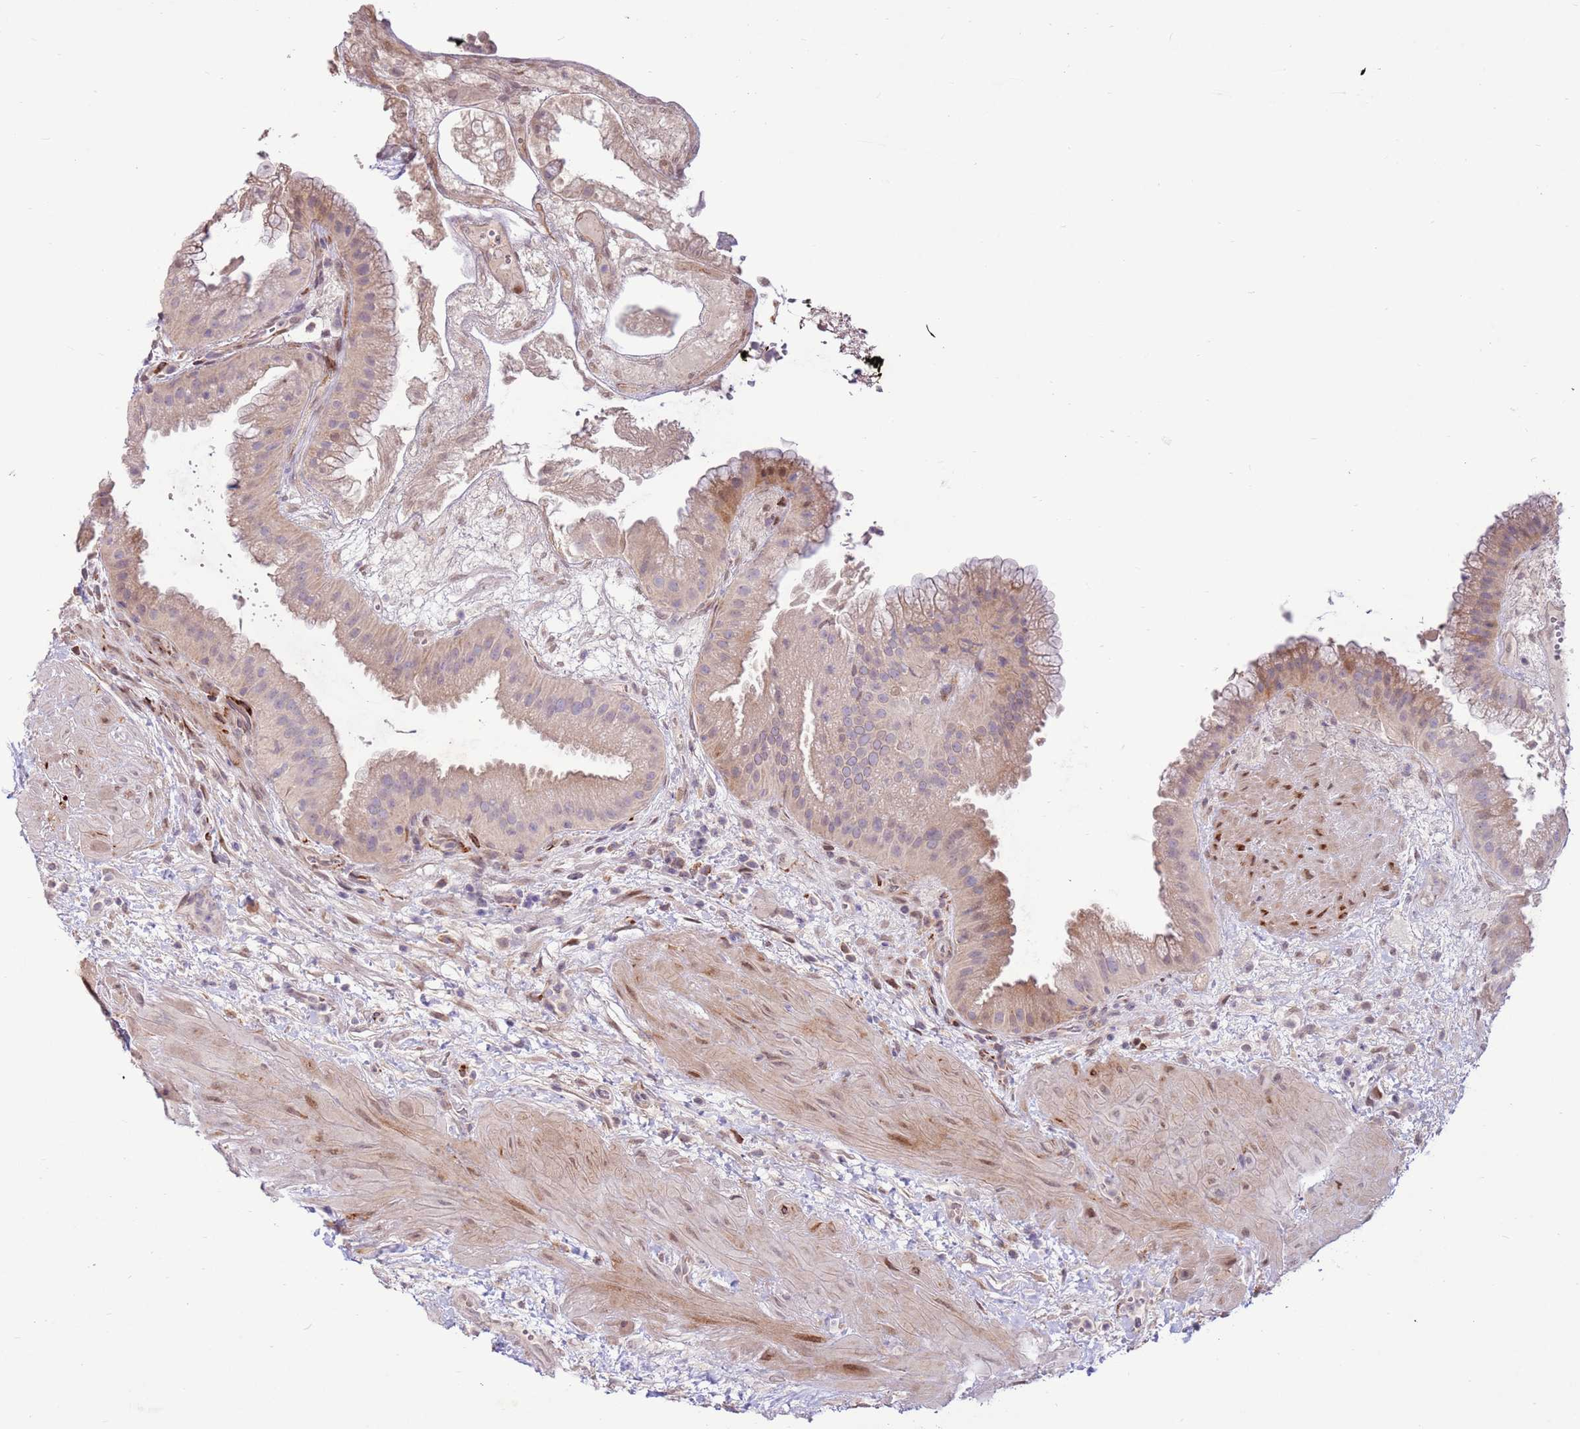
{"staining": {"intensity": "moderate", "quantity": "<25%", "location": "cytoplasmic/membranous,nuclear"}, "tissue": "gallbladder", "cell_type": "Glandular cells", "image_type": "normal", "snomed": [{"axis": "morphology", "description": "Normal tissue, NOS"}, {"axis": "topography", "description": "Gallbladder"}], "caption": "Glandular cells exhibit low levels of moderate cytoplasmic/membranous,nuclear expression in about <25% of cells in benign human gallbladder.", "gene": "LGI4", "patient": {"sex": "female", "age": 64}}